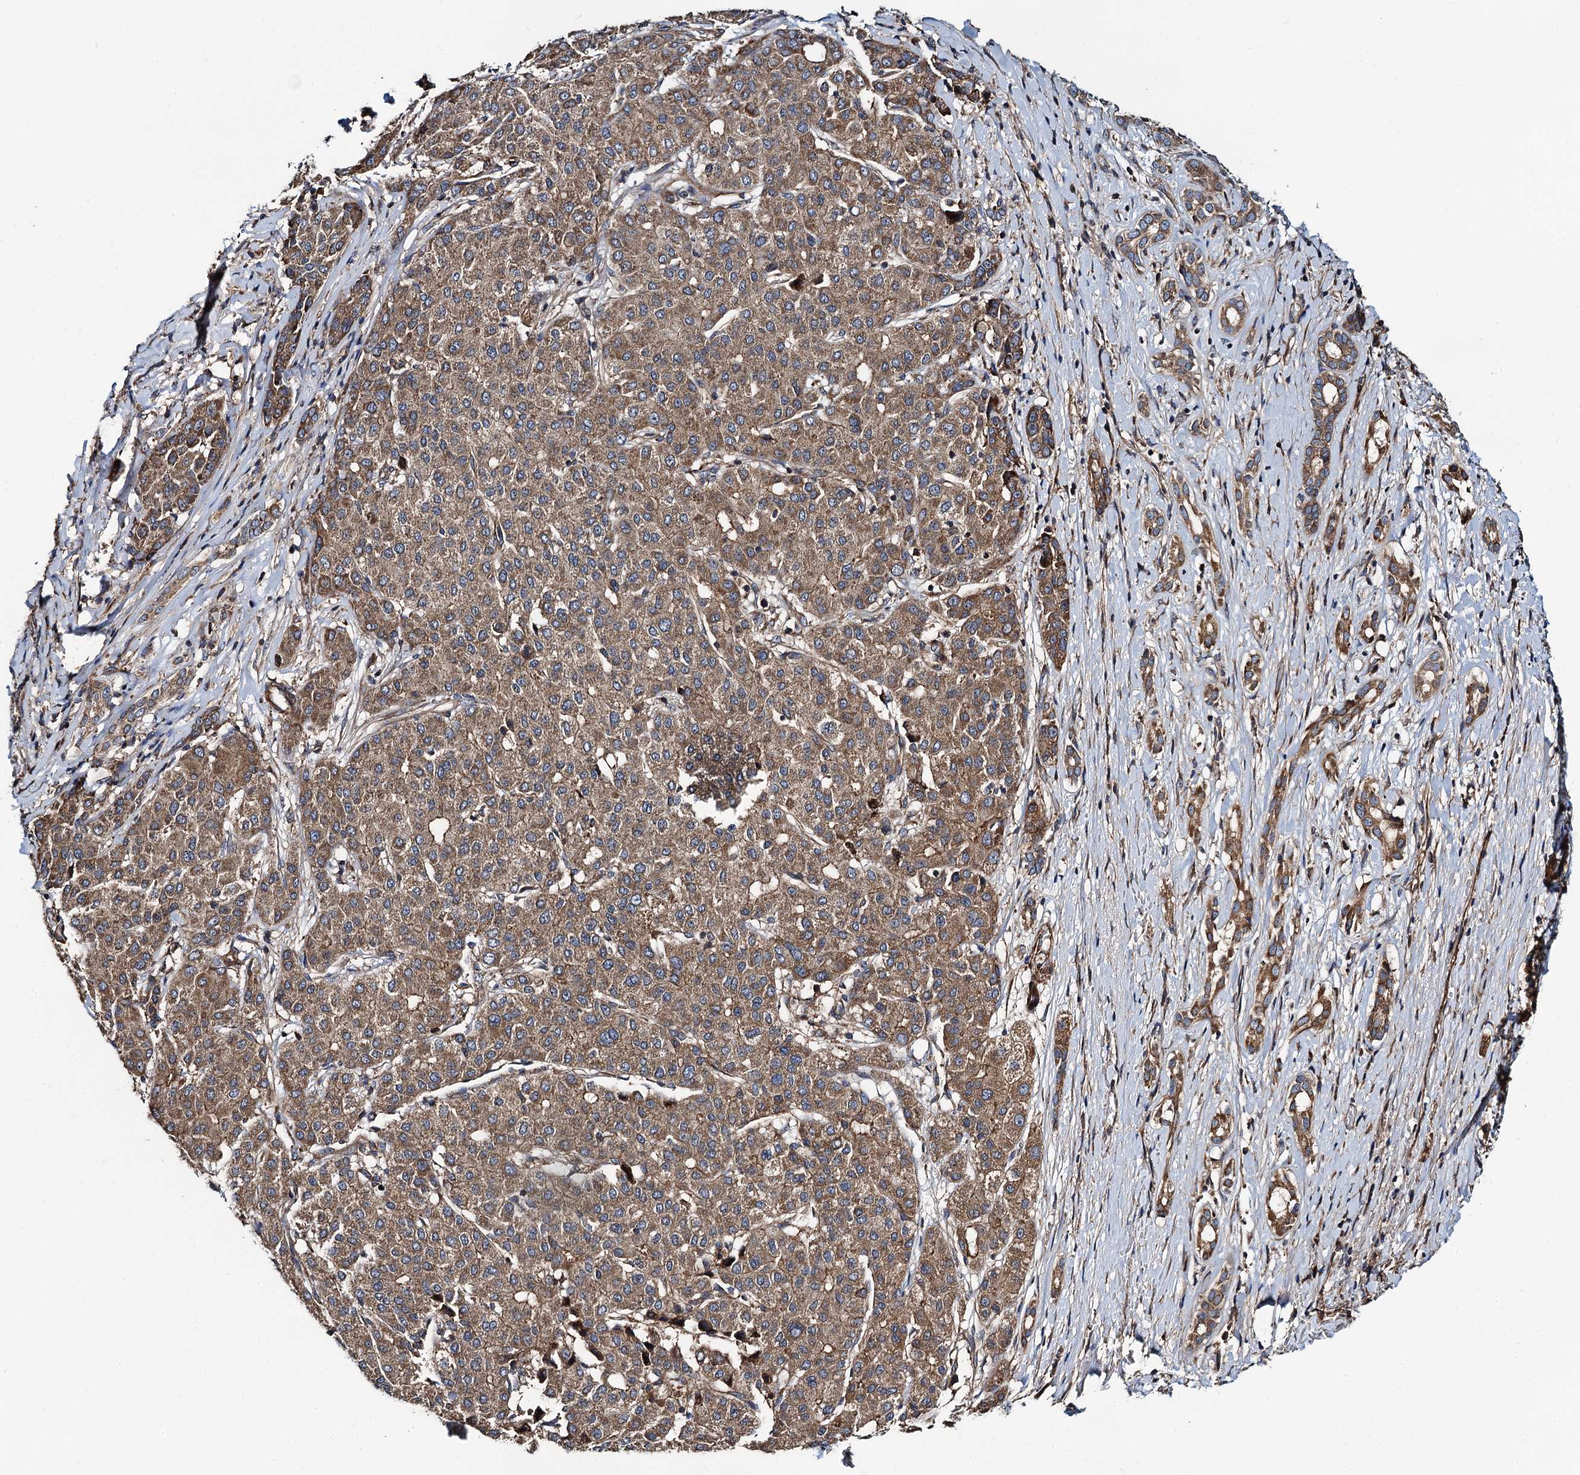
{"staining": {"intensity": "moderate", "quantity": ">75%", "location": "cytoplasmic/membranous"}, "tissue": "liver cancer", "cell_type": "Tumor cells", "image_type": "cancer", "snomed": [{"axis": "morphology", "description": "Carcinoma, Hepatocellular, NOS"}, {"axis": "topography", "description": "Liver"}], "caption": "A brown stain labels moderate cytoplasmic/membranous staining of a protein in human hepatocellular carcinoma (liver) tumor cells.", "gene": "NEK1", "patient": {"sex": "male", "age": 65}}